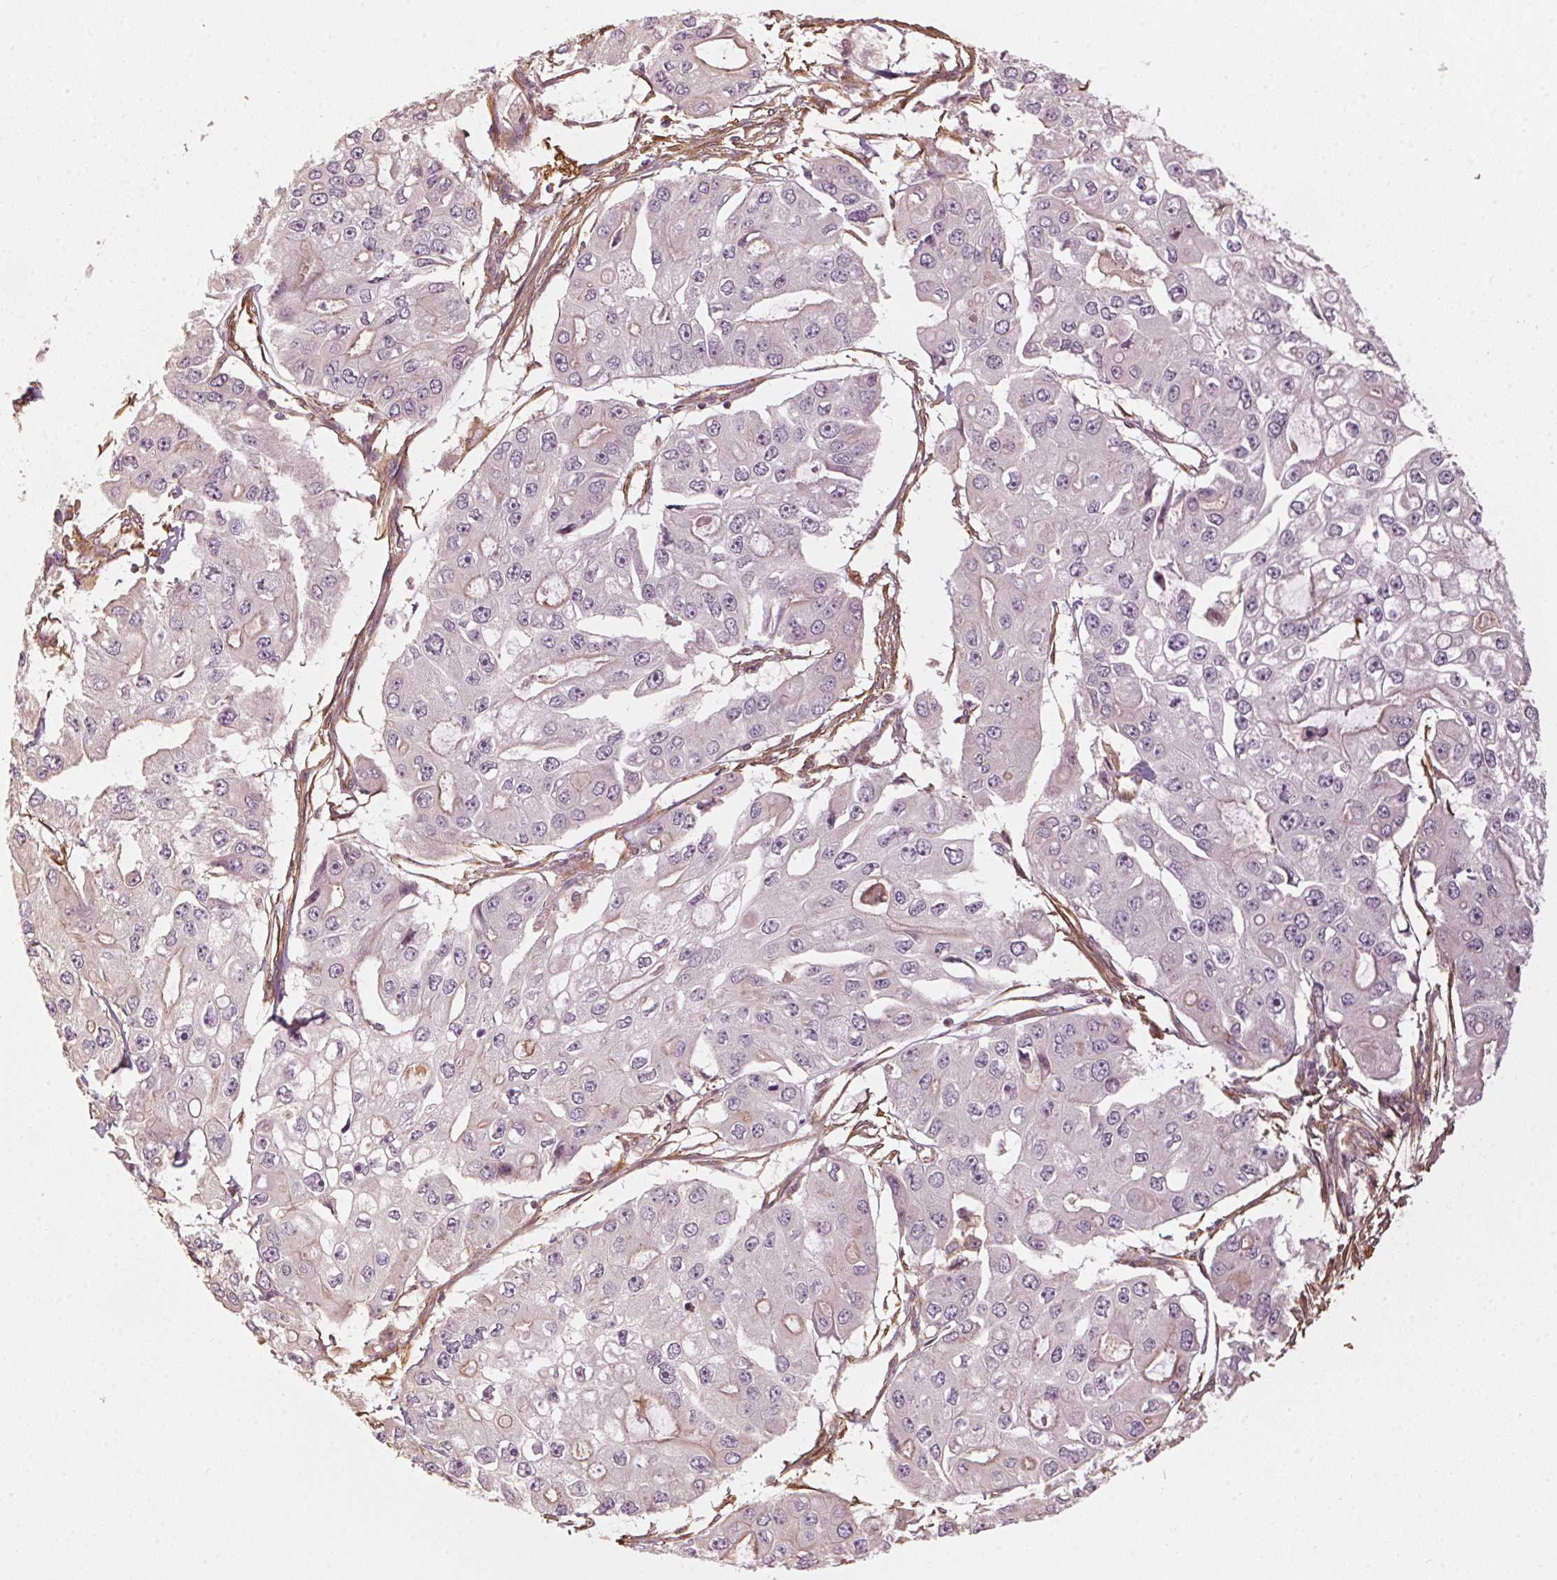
{"staining": {"intensity": "negative", "quantity": "none", "location": "none"}, "tissue": "ovarian cancer", "cell_type": "Tumor cells", "image_type": "cancer", "snomed": [{"axis": "morphology", "description": "Cystadenocarcinoma, serous, NOS"}, {"axis": "topography", "description": "Ovary"}], "caption": "Tumor cells show no significant protein staining in ovarian cancer (serous cystadenocarcinoma).", "gene": "QDPR", "patient": {"sex": "female", "age": 56}}